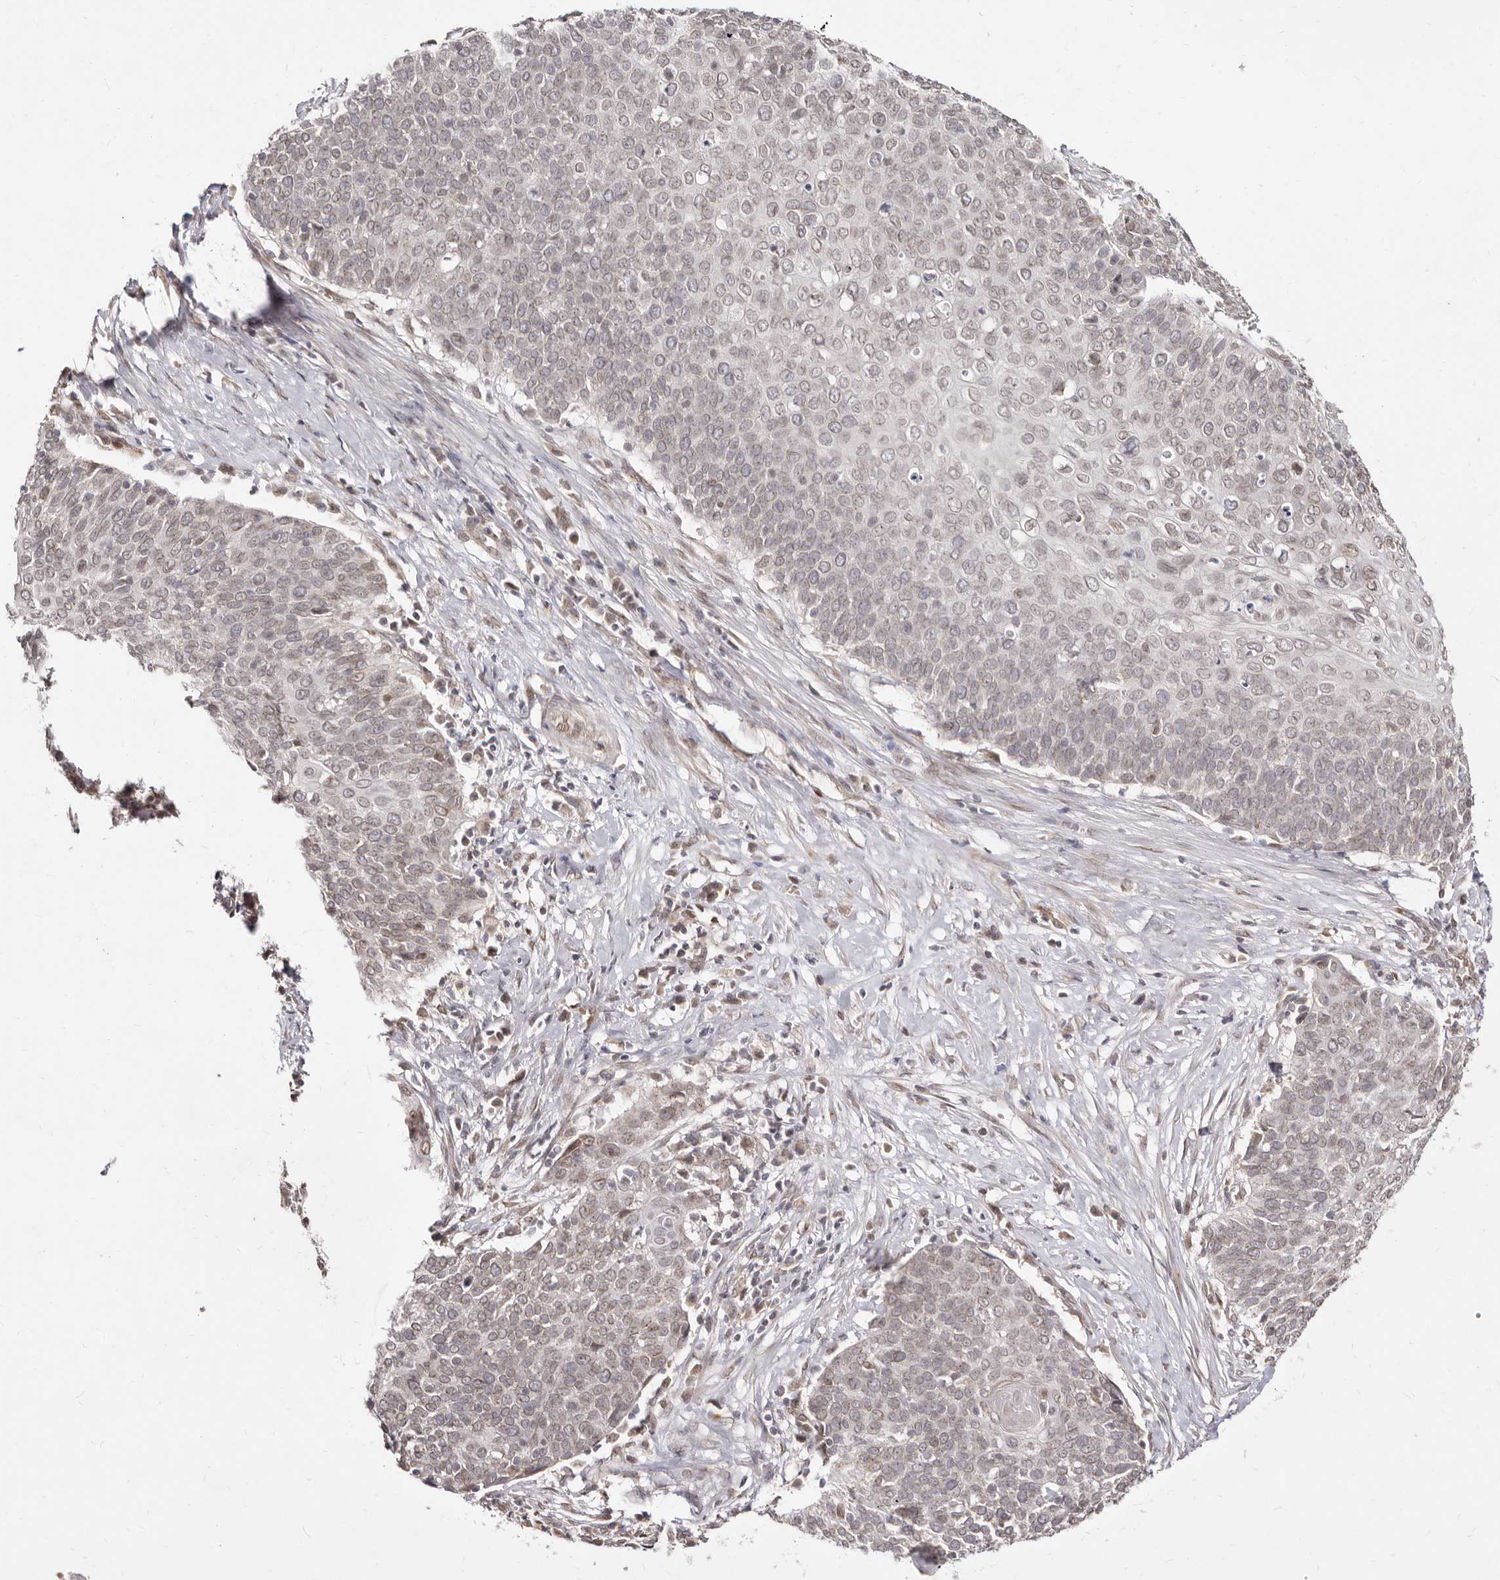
{"staining": {"intensity": "weak", "quantity": "<25%", "location": "nuclear"}, "tissue": "cervical cancer", "cell_type": "Tumor cells", "image_type": "cancer", "snomed": [{"axis": "morphology", "description": "Squamous cell carcinoma, NOS"}, {"axis": "topography", "description": "Cervix"}], "caption": "Cervical cancer was stained to show a protein in brown. There is no significant positivity in tumor cells.", "gene": "LCORL", "patient": {"sex": "female", "age": 39}}